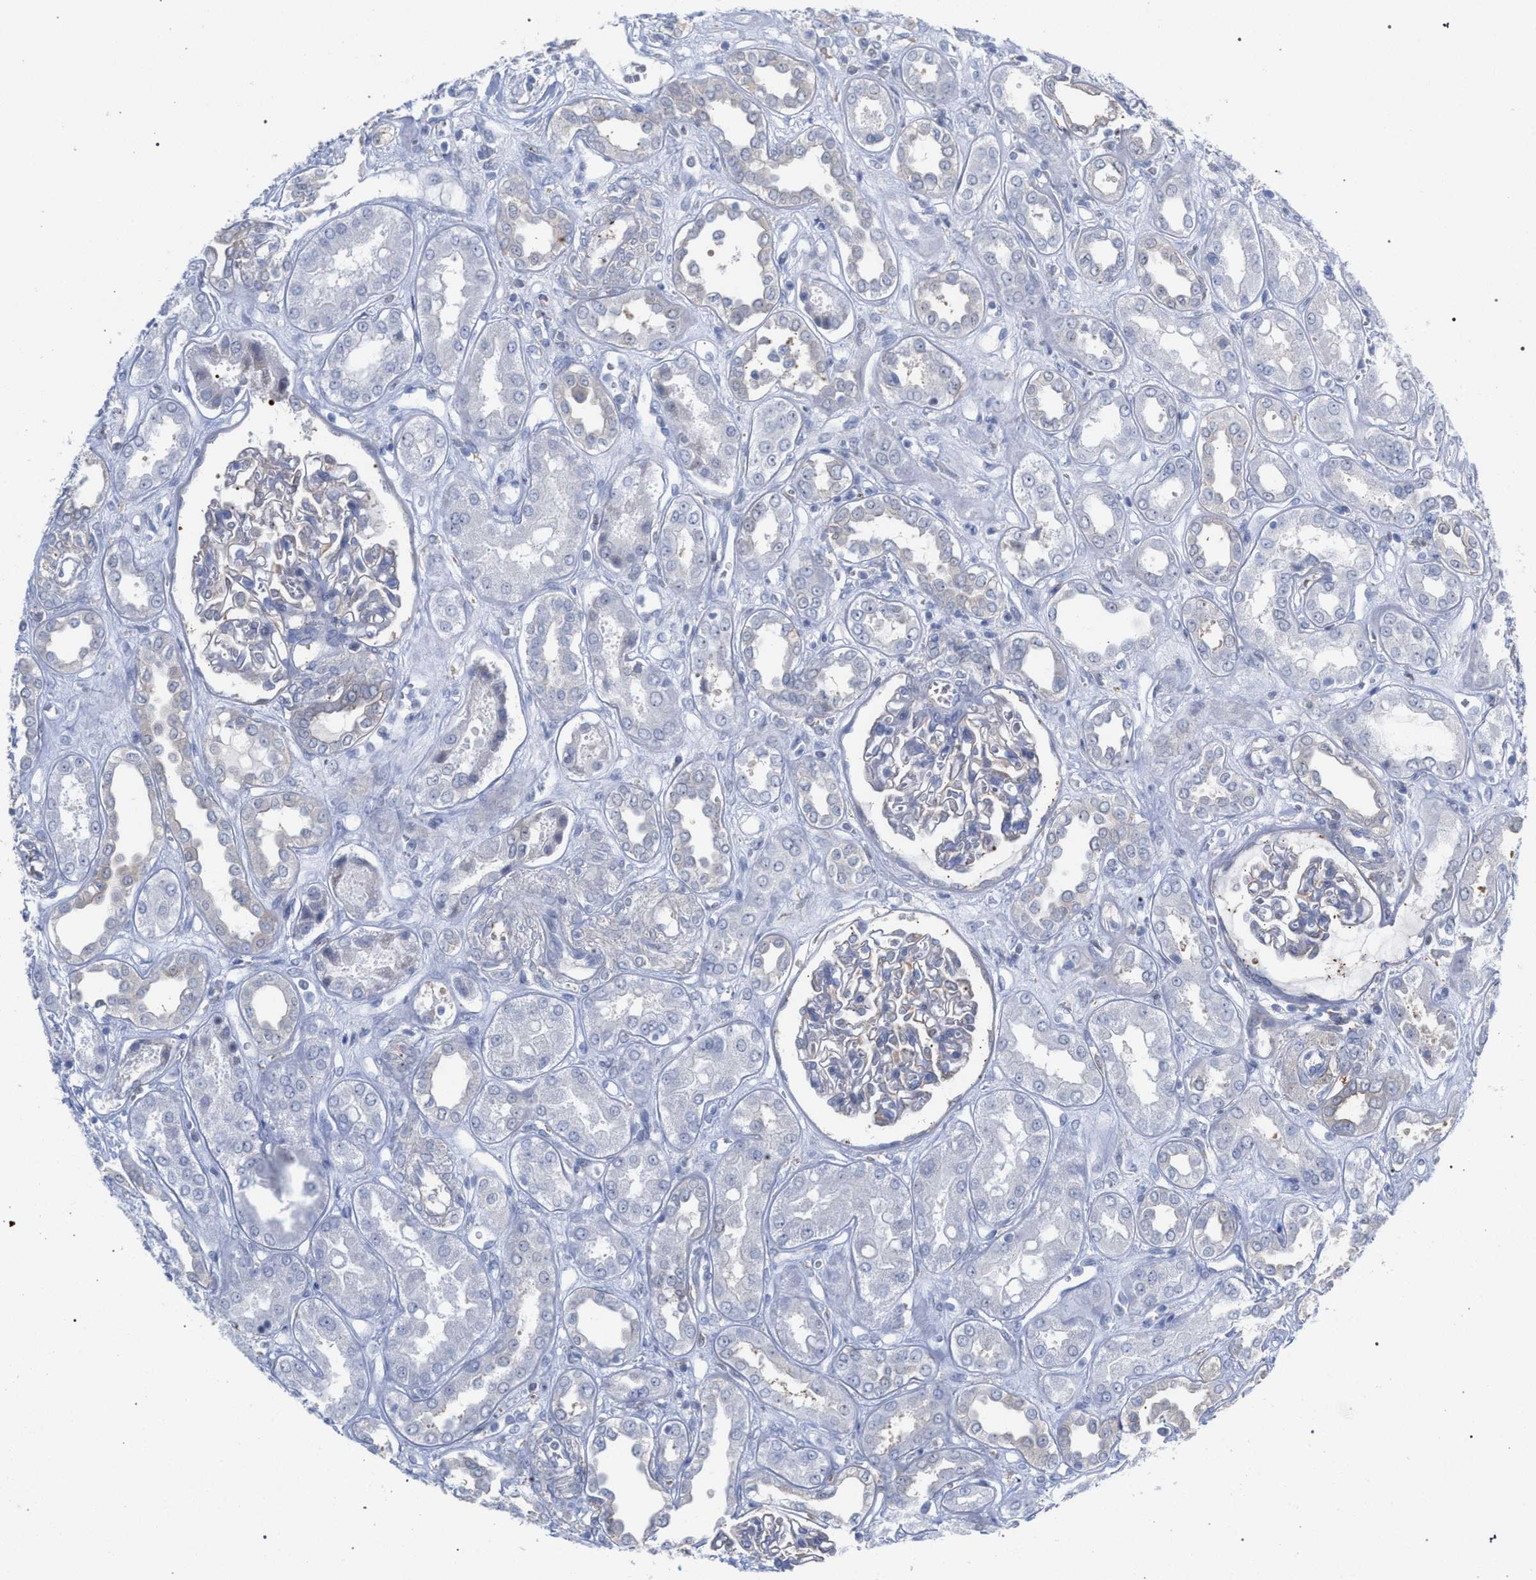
{"staining": {"intensity": "negative", "quantity": "none", "location": "none"}, "tissue": "kidney", "cell_type": "Cells in glomeruli", "image_type": "normal", "snomed": [{"axis": "morphology", "description": "Normal tissue, NOS"}, {"axis": "topography", "description": "Kidney"}], "caption": "Normal kidney was stained to show a protein in brown. There is no significant staining in cells in glomeruli. (Stains: DAB immunohistochemistry with hematoxylin counter stain, Microscopy: brightfield microscopy at high magnification).", "gene": "FHOD3", "patient": {"sex": "male", "age": 59}}